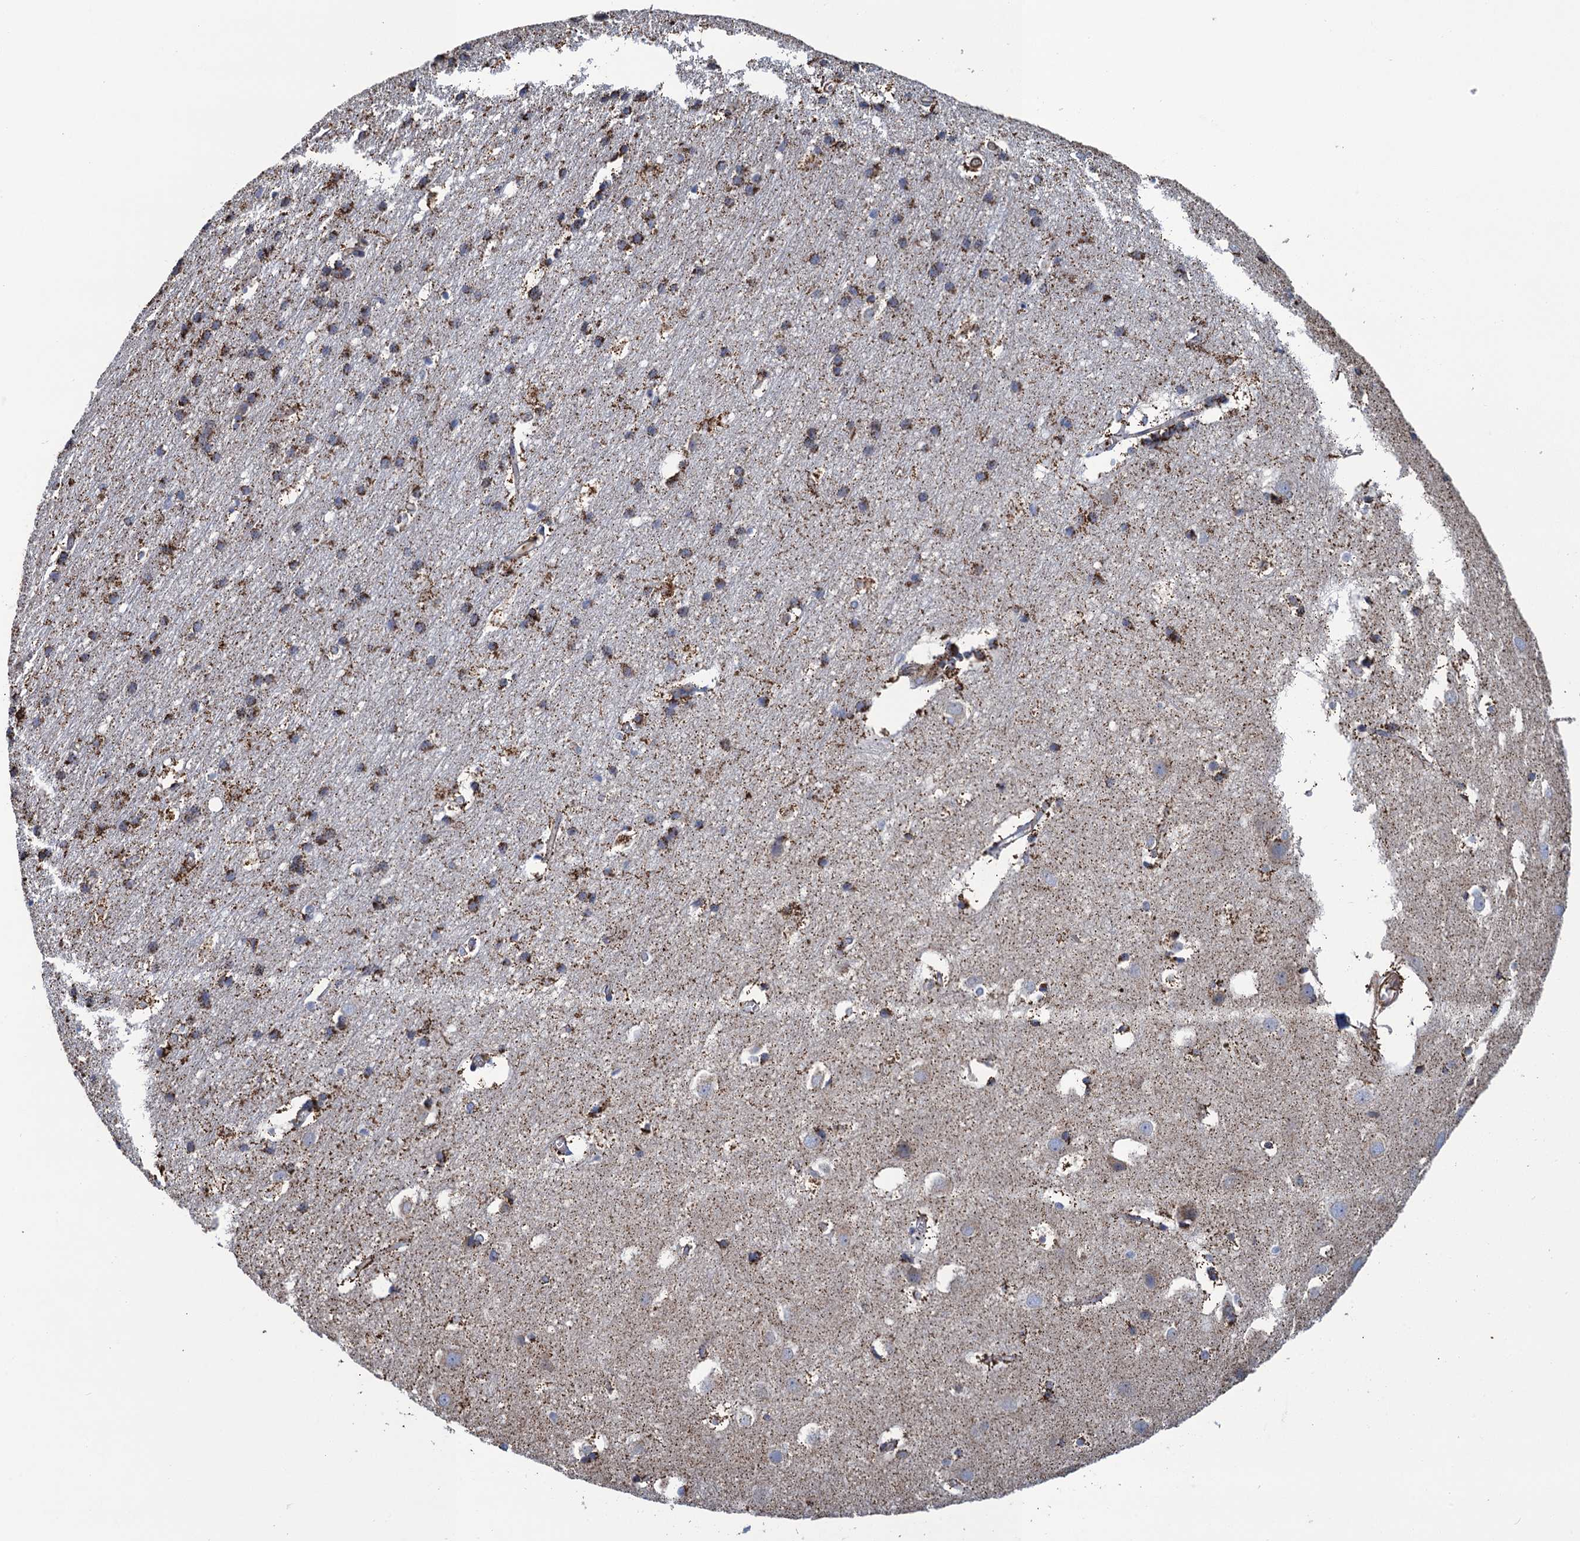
{"staining": {"intensity": "moderate", "quantity": "25%-75%", "location": "cytoplasmic/membranous"}, "tissue": "cerebral cortex", "cell_type": "Endothelial cells", "image_type": "normal", "snomed": [{"axis": "morphology", "description": "Normal tissue, NOS"}, {"axis": "topography", "description": "Cerebral cortex"}], "caption": "High-magnification brightfield microscopy of normal cerebral cortex stained with DAB (3,3'-diaminobenzidine) (brown) and counterstained with hematoxylin (blue). endothelial cells exhibit moderate cytoplasmic/membranous positivity is appreciated in about25%-75% of cells.", "gene": "ENSG00000260643", "patient": {"sex": "male", "age": 54}}